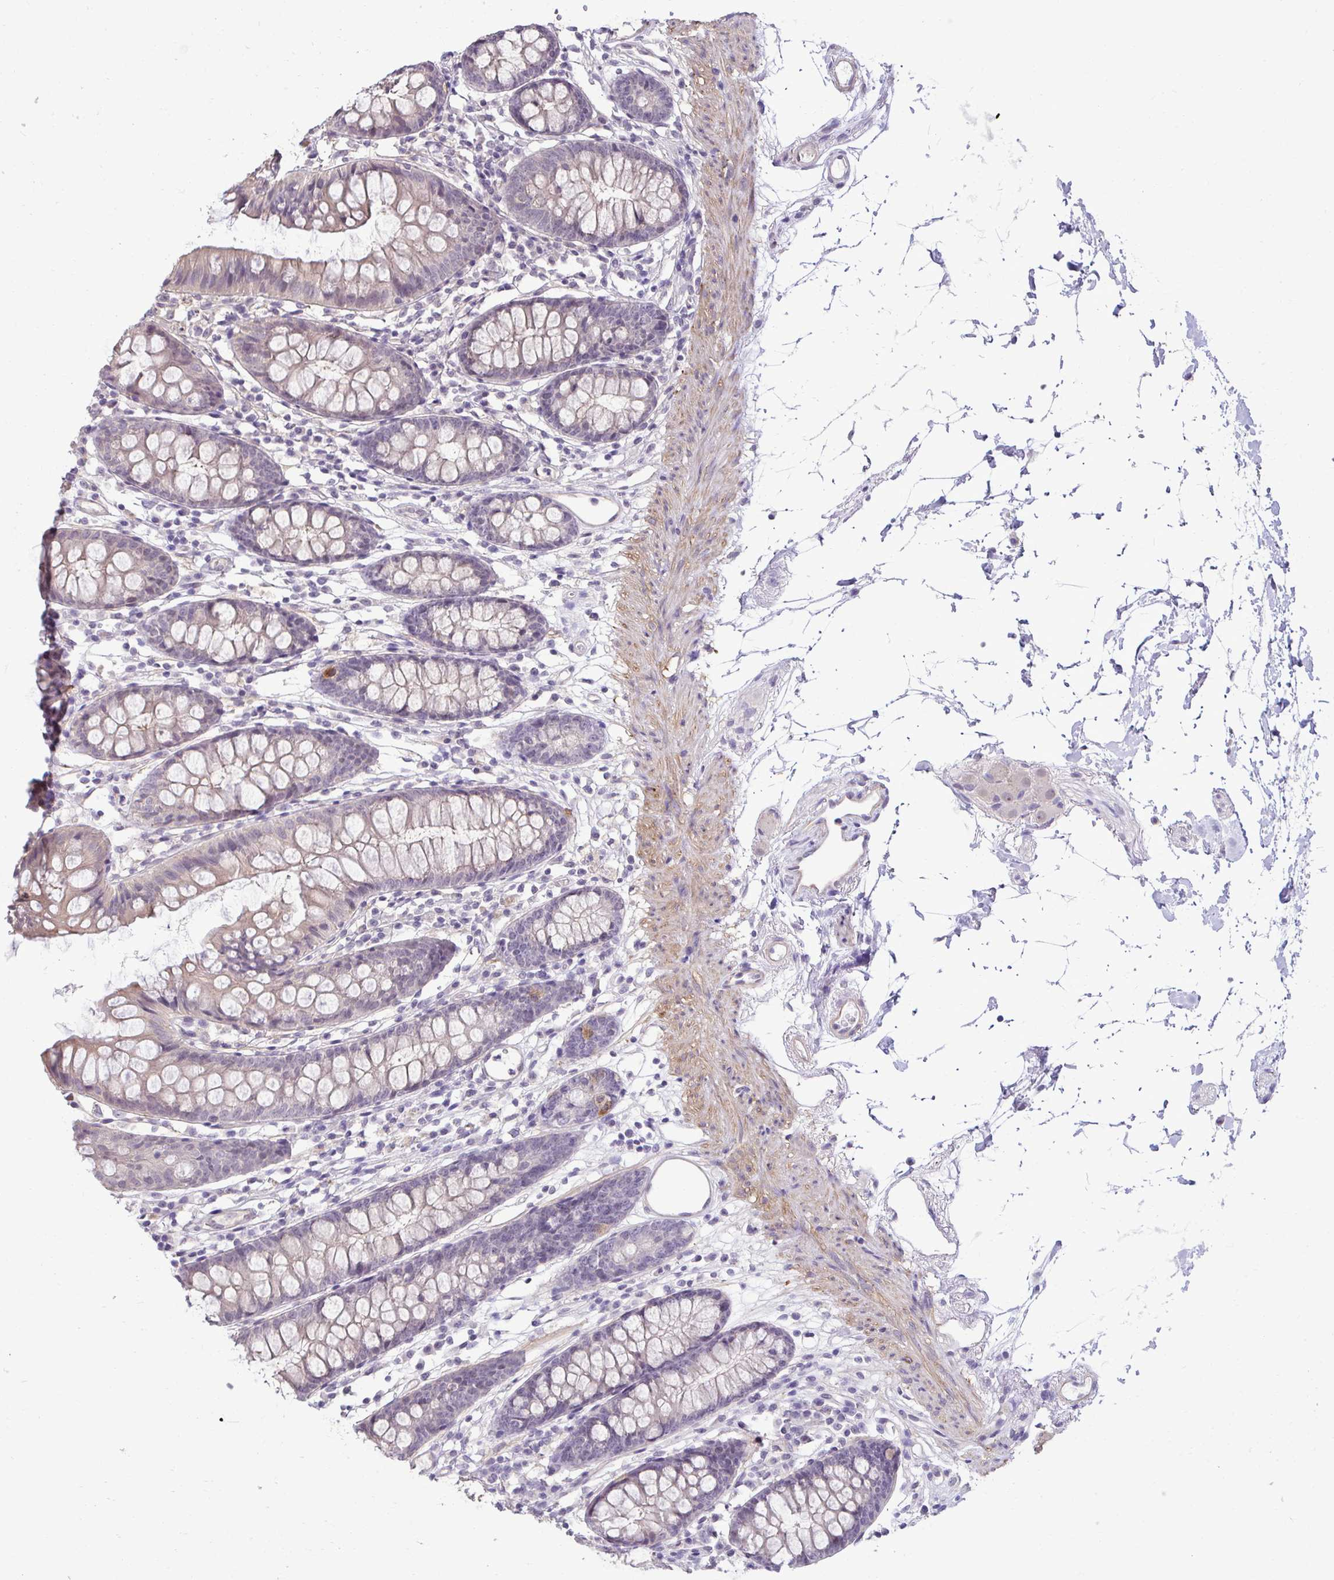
{"staining": {"intensity": "negative", "quantity": "none", "location": "none"}, "tissue": "colon", "cell_type": "Endothelial cells", "image_type": "normal", "snomed": [{"axis": "morphology", "description": "Normal tissue, NOS"}, {"axis": "topography", "description": "Colon"}], "caption": "DAB (3,3'-diaminobenzidine) immunohistochemical staining of benign human colon demonstrates no significant staining in endothelial cells.", "gene": "SLC30A3", "patient": {"sex": "female", "age": 84}}